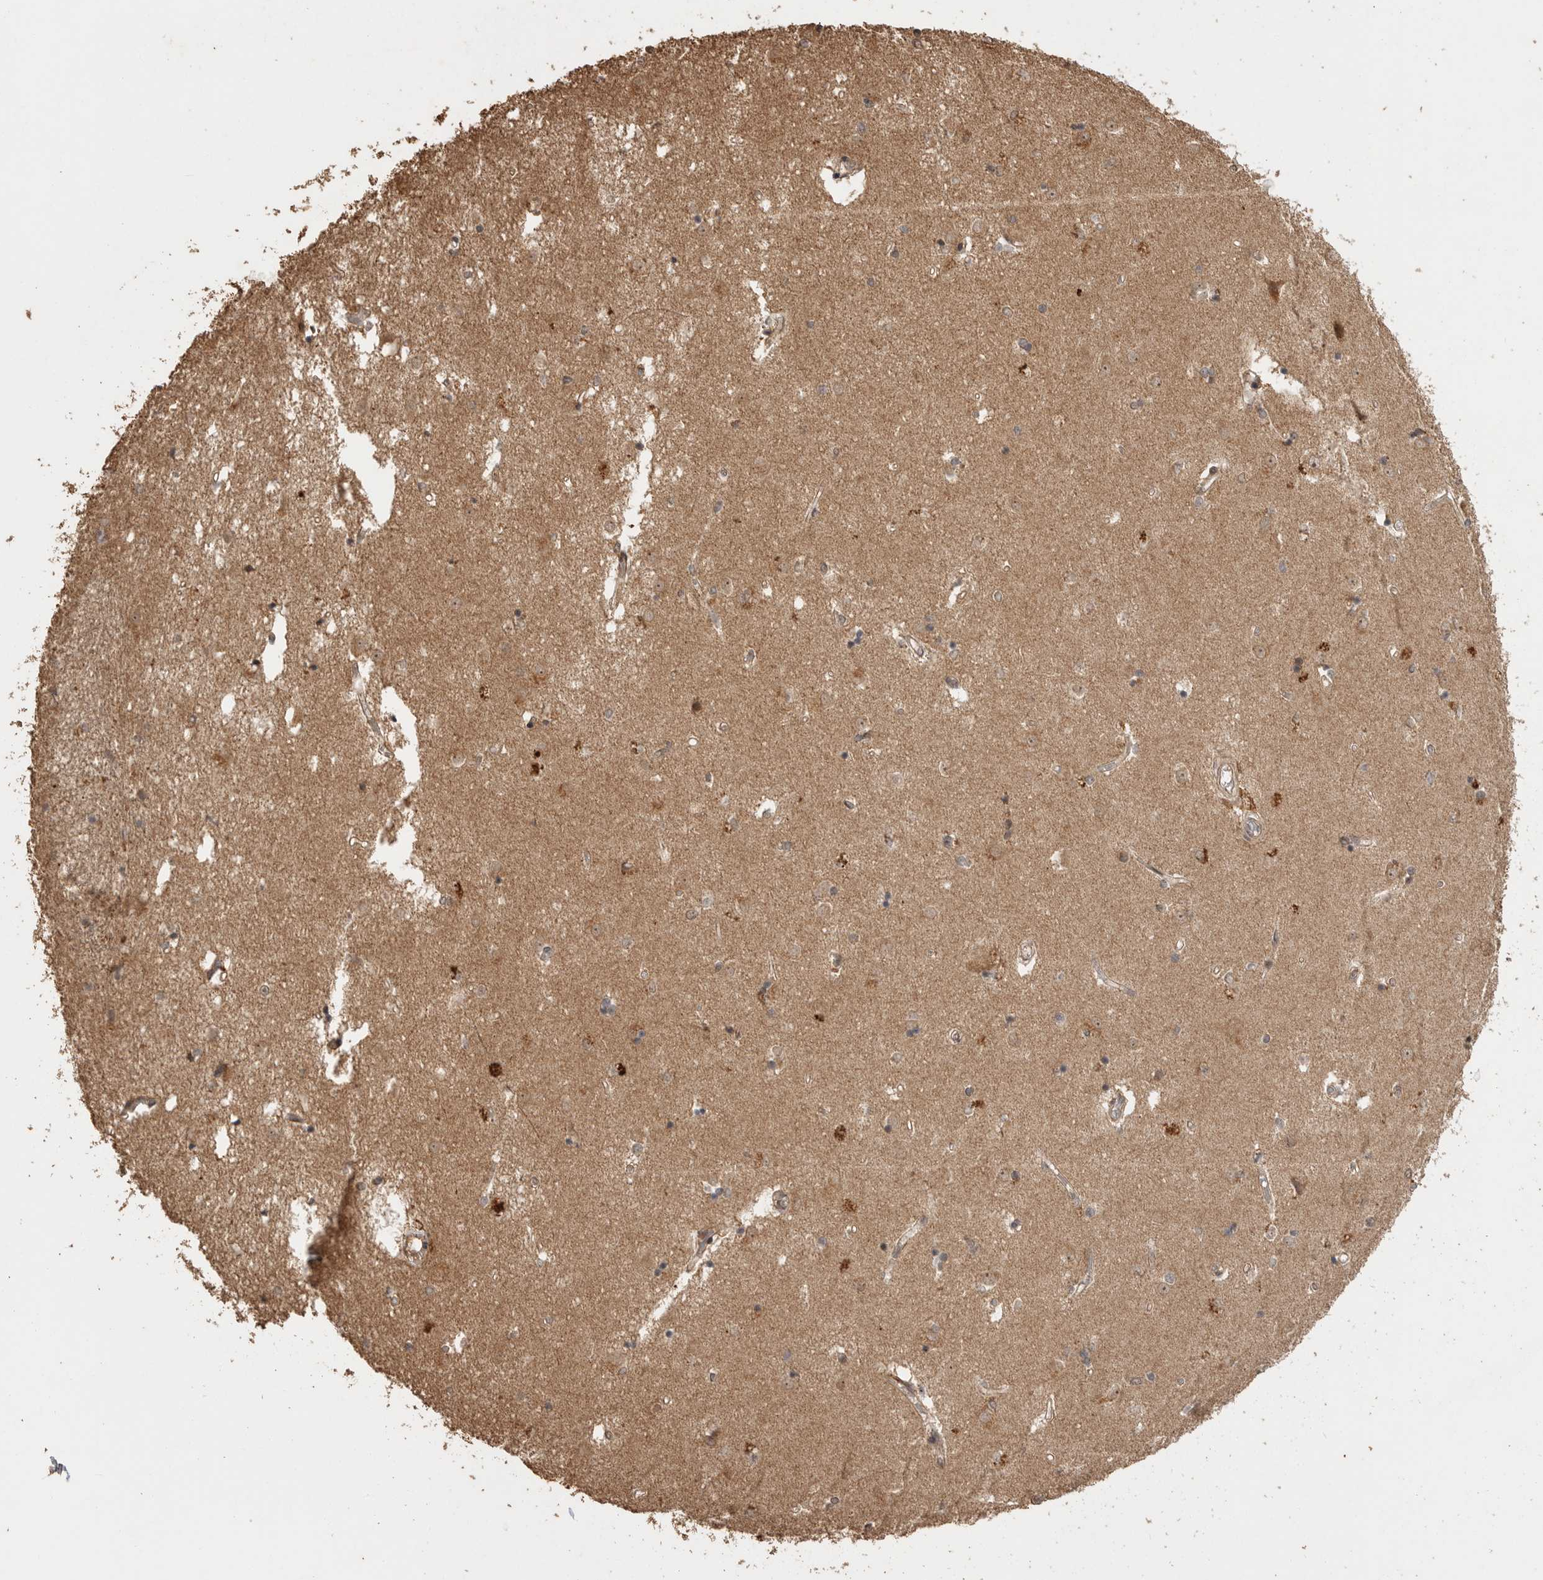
{"staining": {"intensity": "moderate", "quantity": "25%-75%", "location": "cytoplasmic/membranous"}, "tissue": "caudate", "cell_type": "Glial cells", "image_type": "normal", "snomed": [{"axis": "morphology", "description": "Normal tissue, NOS"}, {"axis": "topography", "description": "Lateral ventricle wall"}], "caption": "Protein staining reveals moderate cytoplasmic/membranous staining in approximately 25%-75% of glial cells in benign caudate.", "gene": "BOC", "patient": {"sex": "male", "age": 45}}